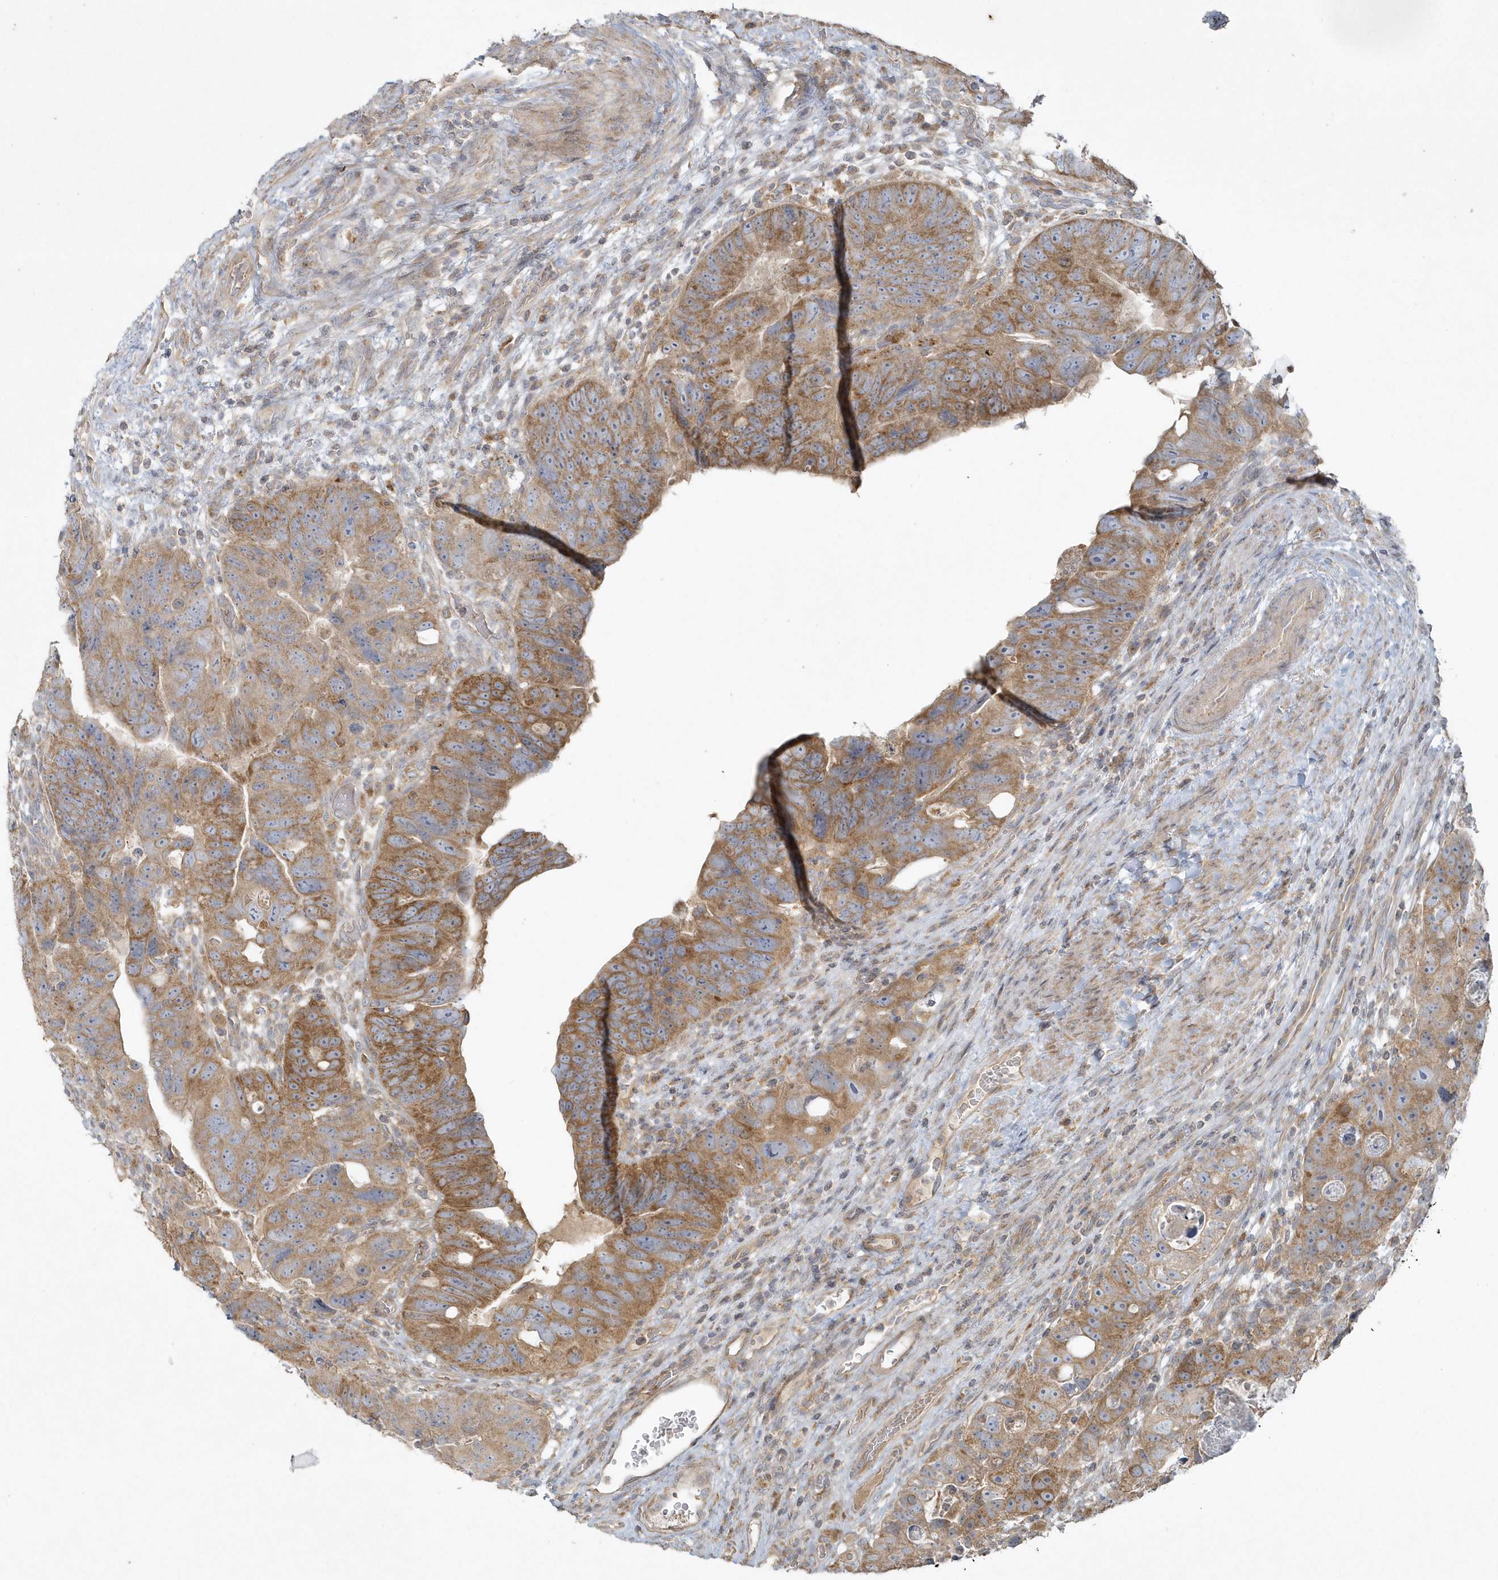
{"staining": {"intensity": "moderate", "quantity": ">75%", "location": "cytoplasmic/membranous"}, "tissue": "colorectal cancer", "cell_type": "Tumor cells", "image_type": "cancer", "snomed": [{"axis": "morphology", "description": "Adenocarcinoma, NOS"}, {"axis": "topography", "description": "Rectum"}], "caption": "Protein positivity by immunohistochemistry displays moderate cytoplasmic/membranous expression in about >75% of tumor cells in colorectal cancer (adenocarcinoma).", "gene": "BLTP3A", "patient": {"sex": "male", "age": 59}}